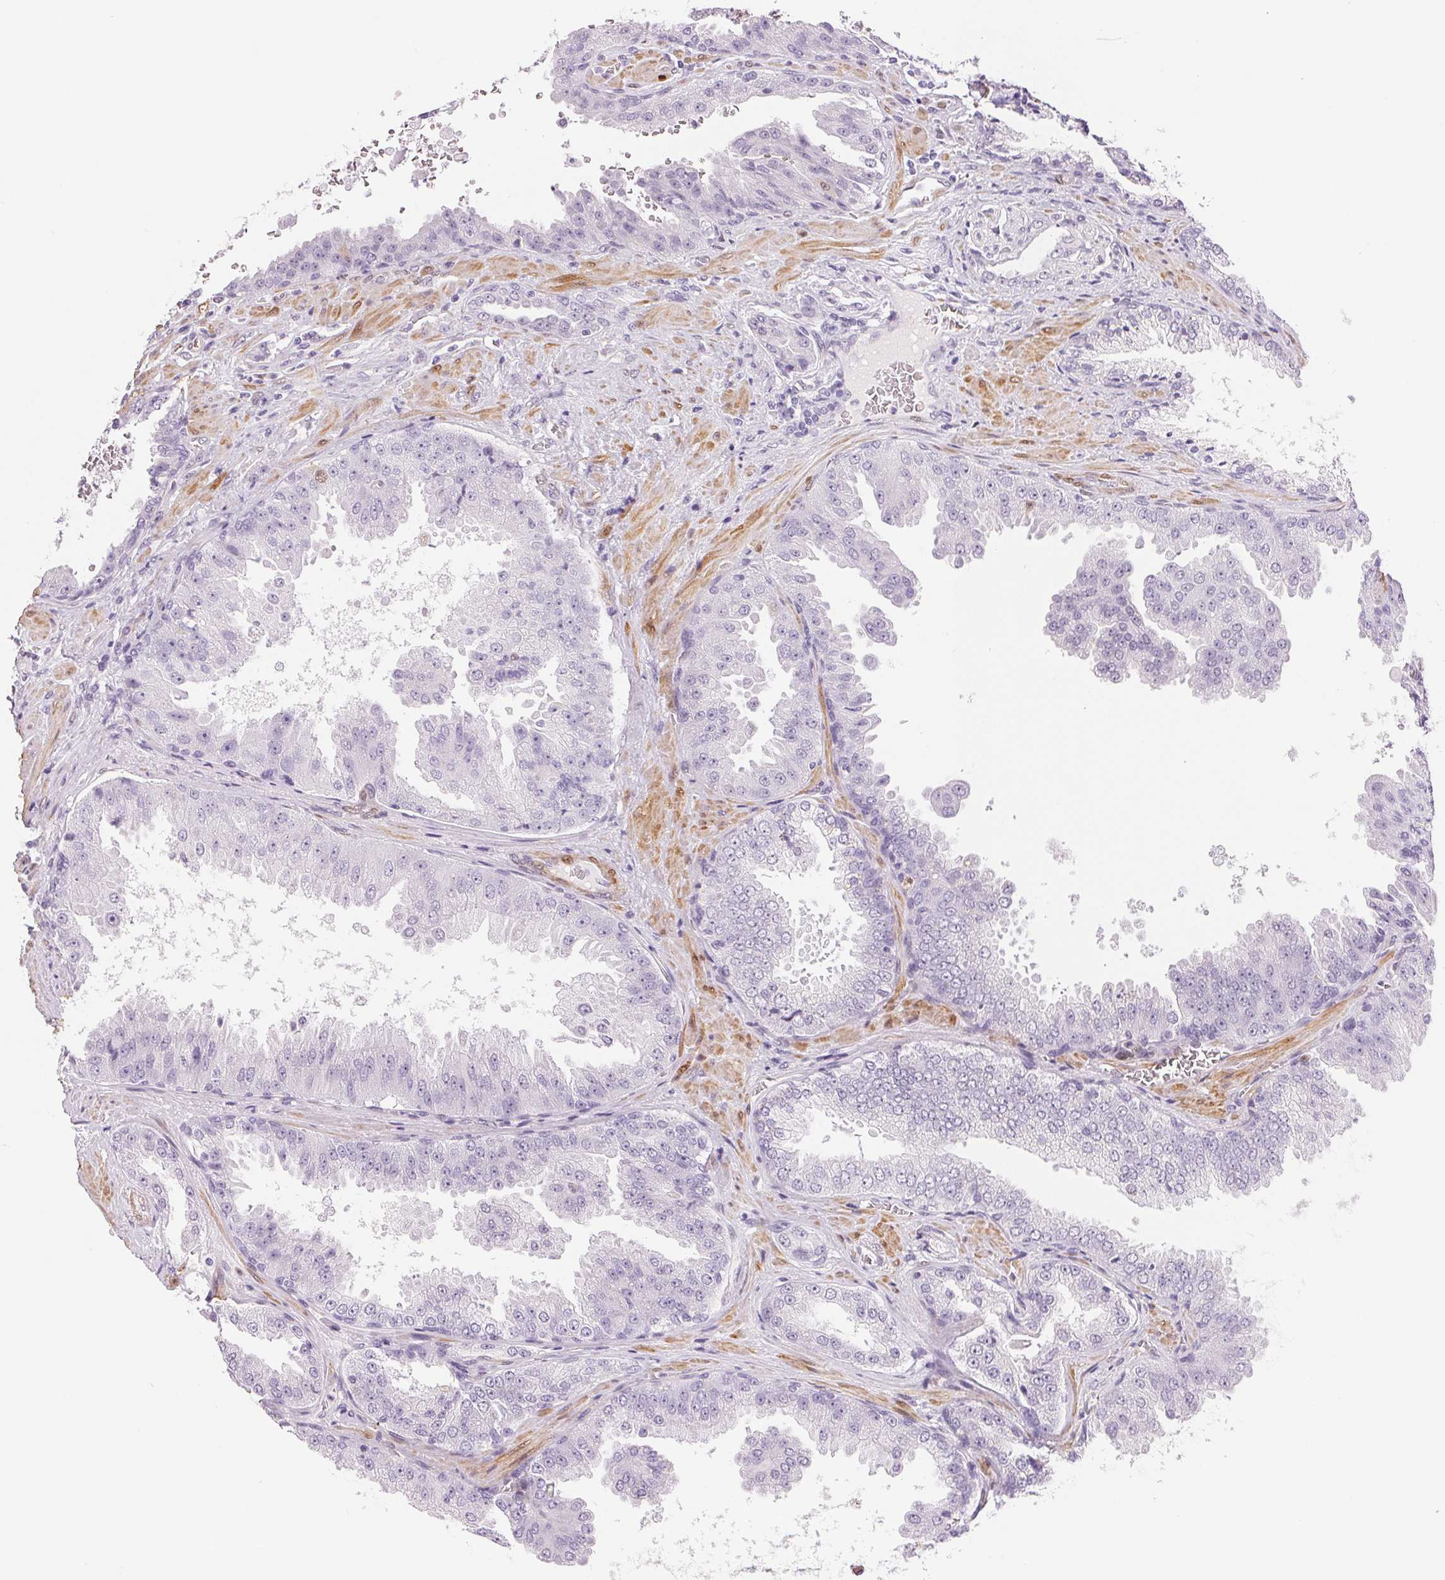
{"staining": {"intensity": "negative", "quantity": "none", "location": "none"}, "tissue": "prostate cancer", "cell_type": "Tumor cells", "image_type": "cancer", "snomed": [{"axis": "morphology", "description": "Adenocarcinoma, Low grade"}, {"axis": "topography", "description": "Prostate"}], "caption": "IHC of human prostate cancer (low-grade adenocarcinoma) reveals no expression in tumor cells. Nuclei are stained in blue.", "gene": "SMTN", "patient": {"sex": "male", "age": 67}}